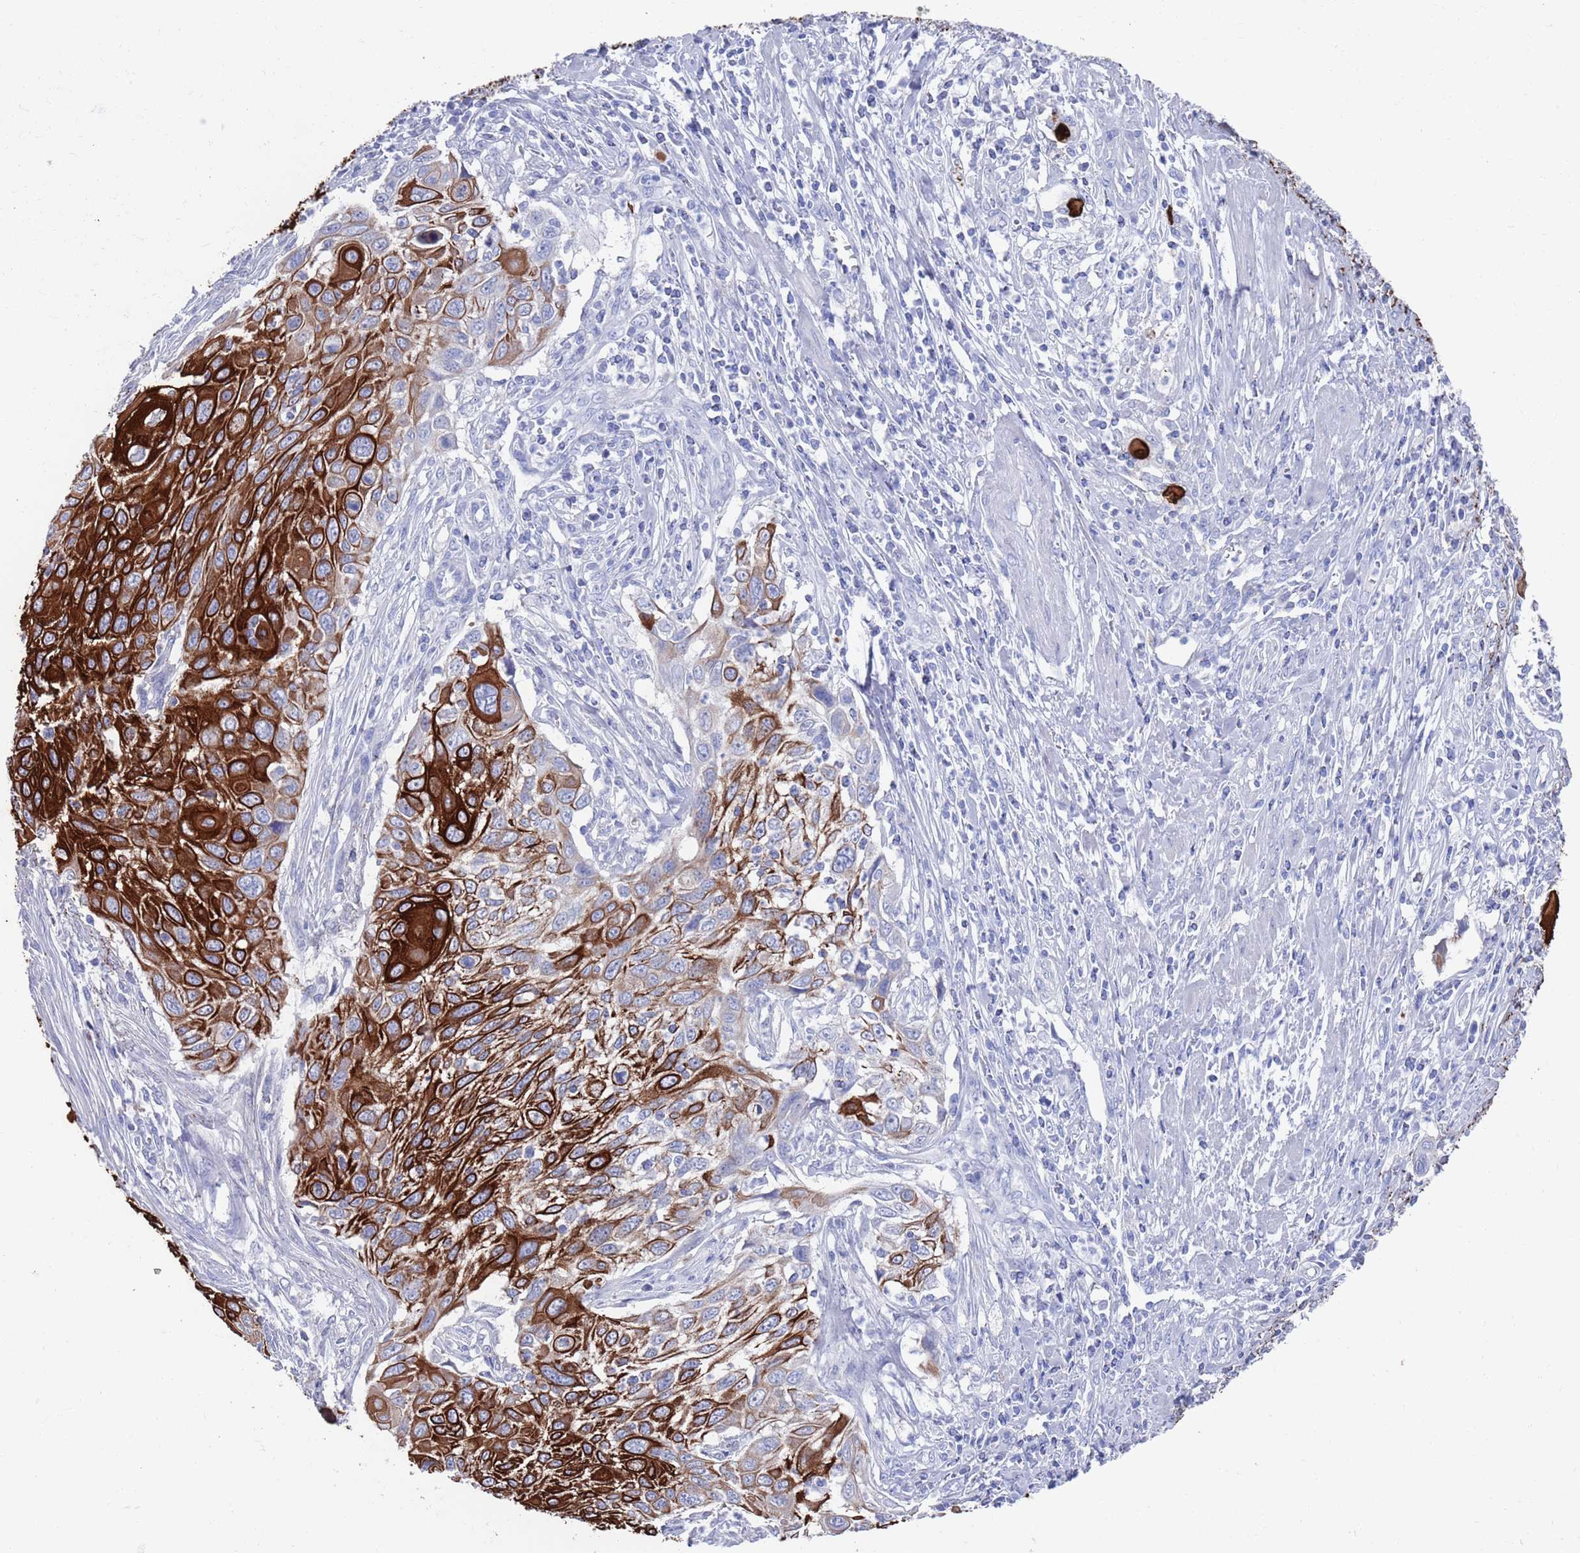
{"staining": {"intensity": "strong", "quantity": ">75%", "location": "cytoplasmic/membranous"}, "tissue": "cervical cancer", "cell_type": "Tumor cells", "image_type": "cancer", "snomed": [{"axis": "morphology", "description": "Squamous cell carcinoma, NOS"}, {"axis": "topography", "description": "Cervix"}], "caption": "Cervical cancer stained with DAB IHC displays high levels of strong cytoplasmic/membranous staining in approximately >75% of tumor cells. (DAB IHC, brown staining for protein, blue staining for nuclei).", "gene": "MTMR2", "patient": {"sex": "female", "age": 70}}